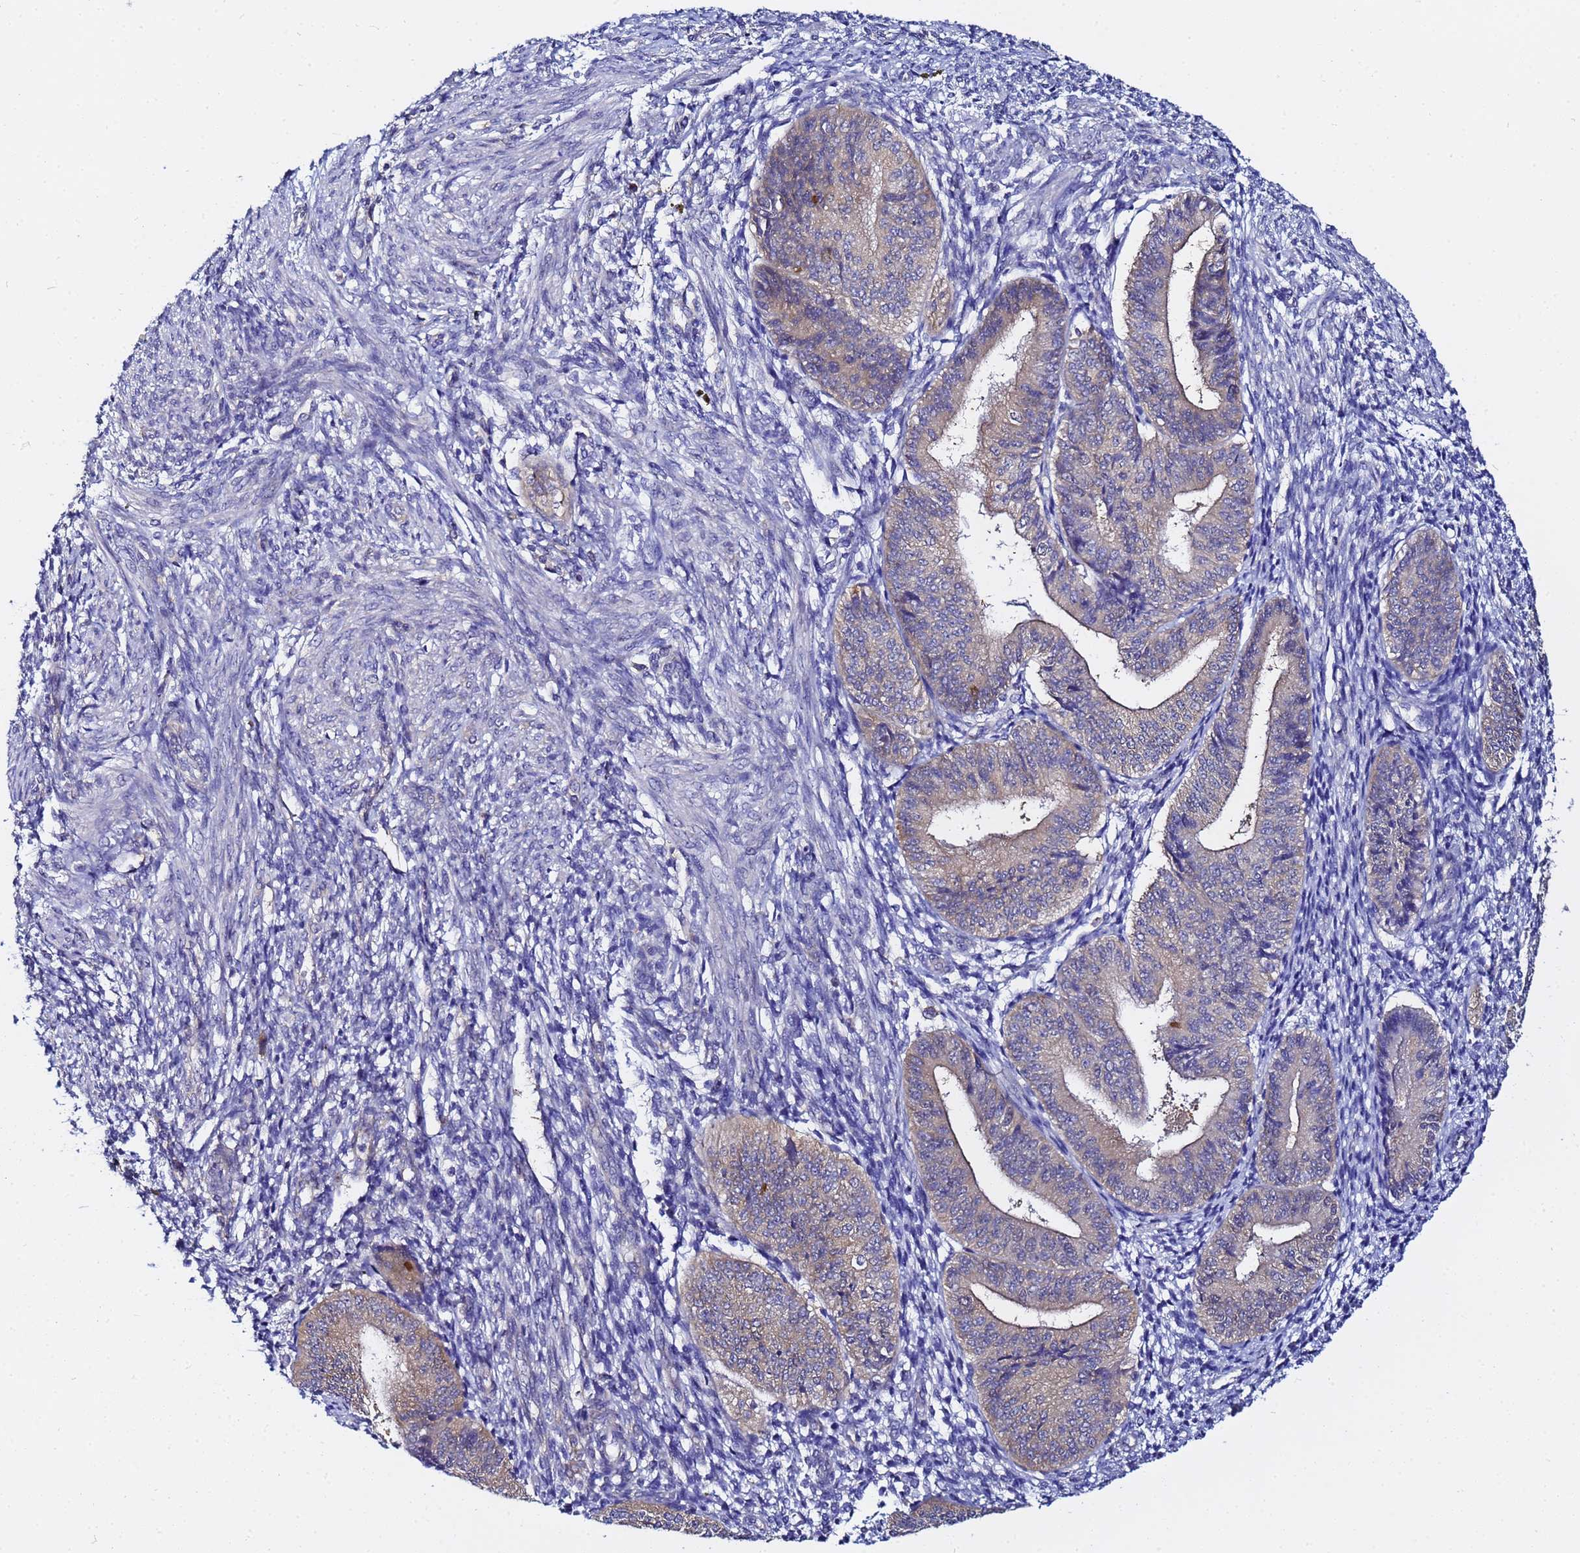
{"staining": {"intensity": "negative", "quantity": "none", "location": "none"}, "tissue": "endometrium", "cell_type": "Cells in endometrial stroma", "image_type": "normal", "snomed": [{"axis": "morphology", "description": "Normal tissue, NOS"}, {"axis": "topography", "description": "Endometrium"}], "caption": "IHC histopathology image of benign endometrium stained for a protein (brown), which reveals no staining in cells in endometrial stroma.", "gene": "LENG1", "patient": {"sex": "female", "age": 34}}